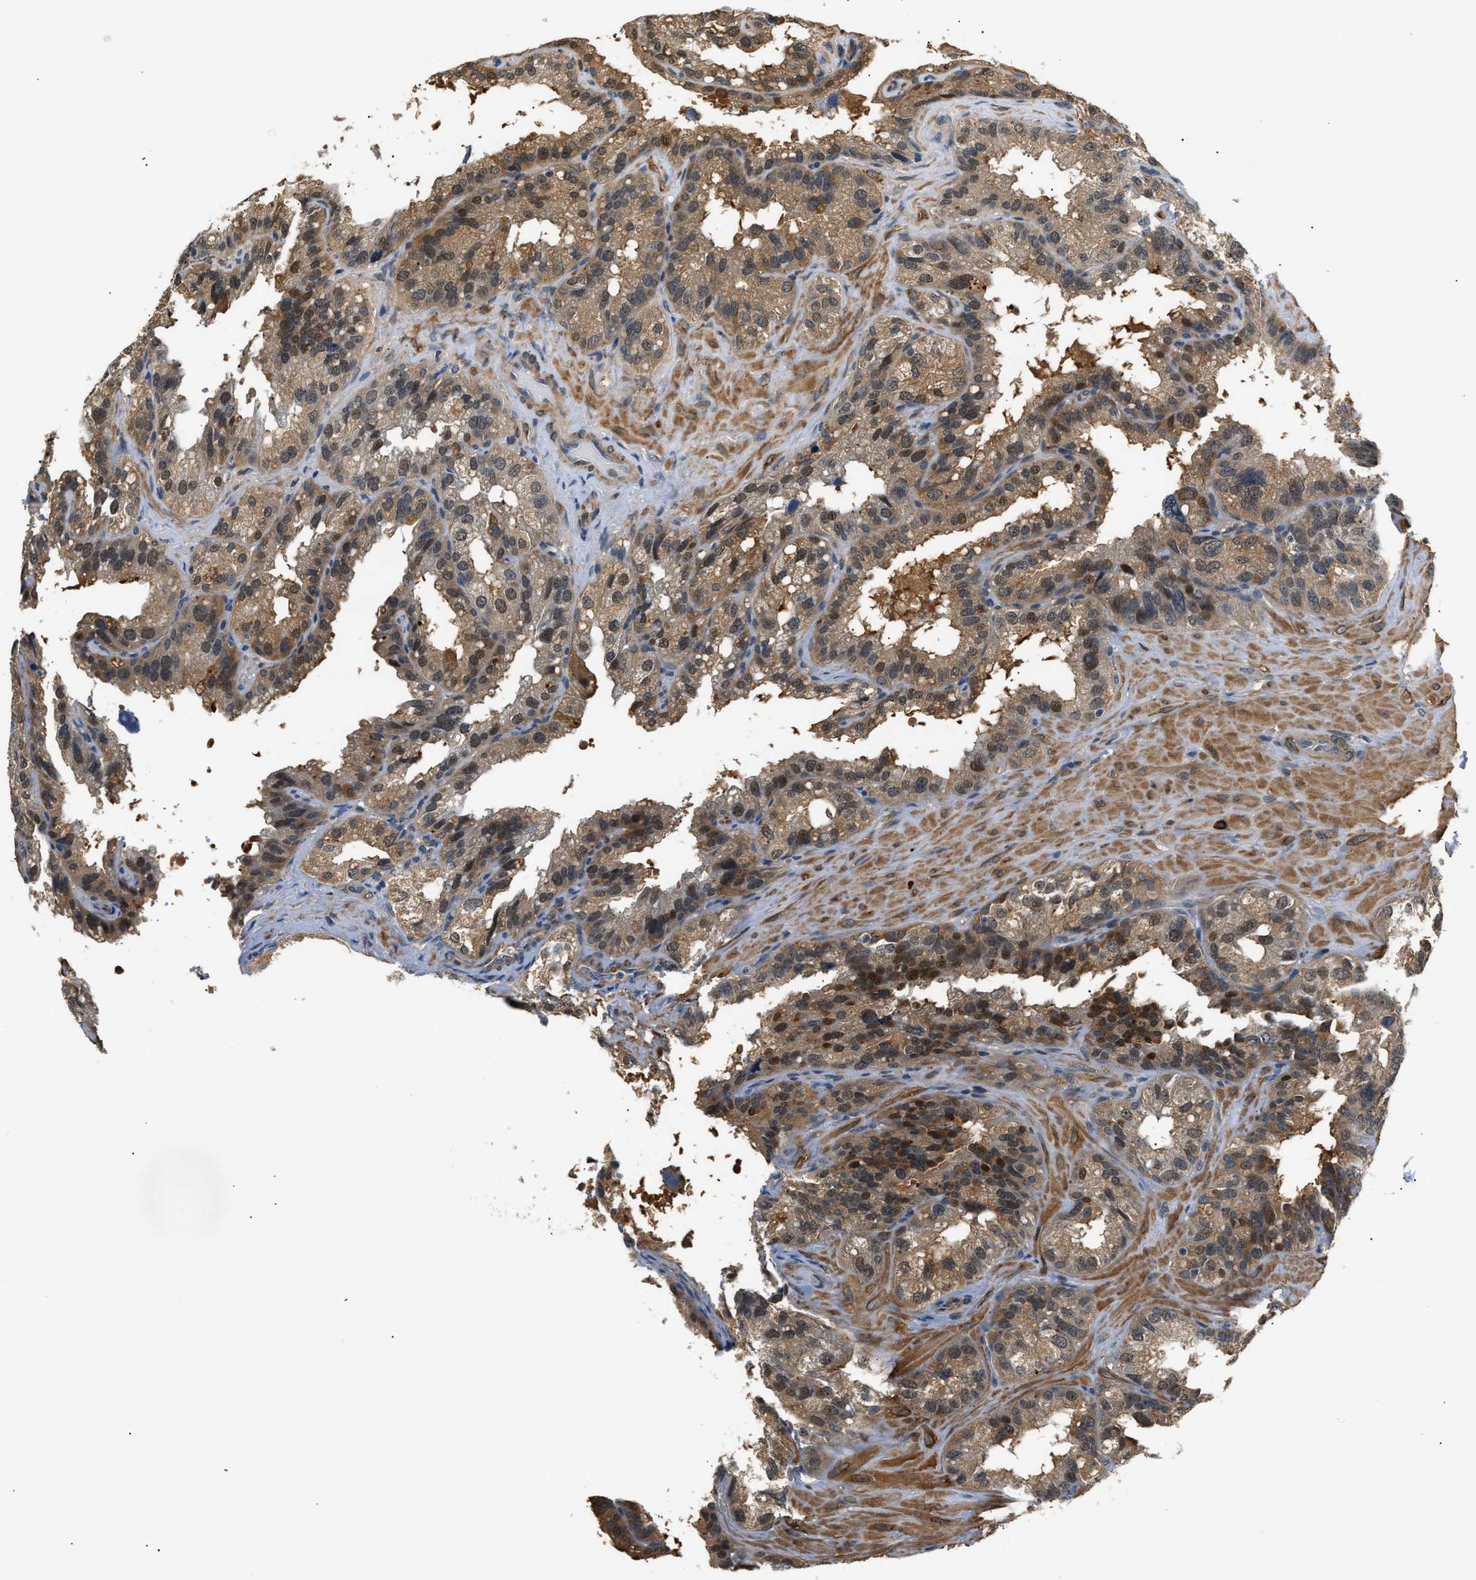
{"staining": {"intensity": "moderate", "quantity": ">75%", "location": "cytoplasmic/membranous,nuclear"}, "tissue": "seminal vesicle", "cell_type": "Glandular cells", "image_type": "normal", "snomed": [{"axis": "morphology", "description": "Normal tissue, NOS"}, {"axis": "topography", "description": "Seminal veicle"}], "caption": "Immunohistochemical staining of benign human seminal vesicle demonstrates >75% levels of moderate cytoplasmic/membranous,nuclear protein staining in about >75% of glandular cells. Immunohistochemistry stains the protein in brown and the nuclei are stained blue.", "gene": "LARP6", "patient": {"sex": "male", "age": 68}}